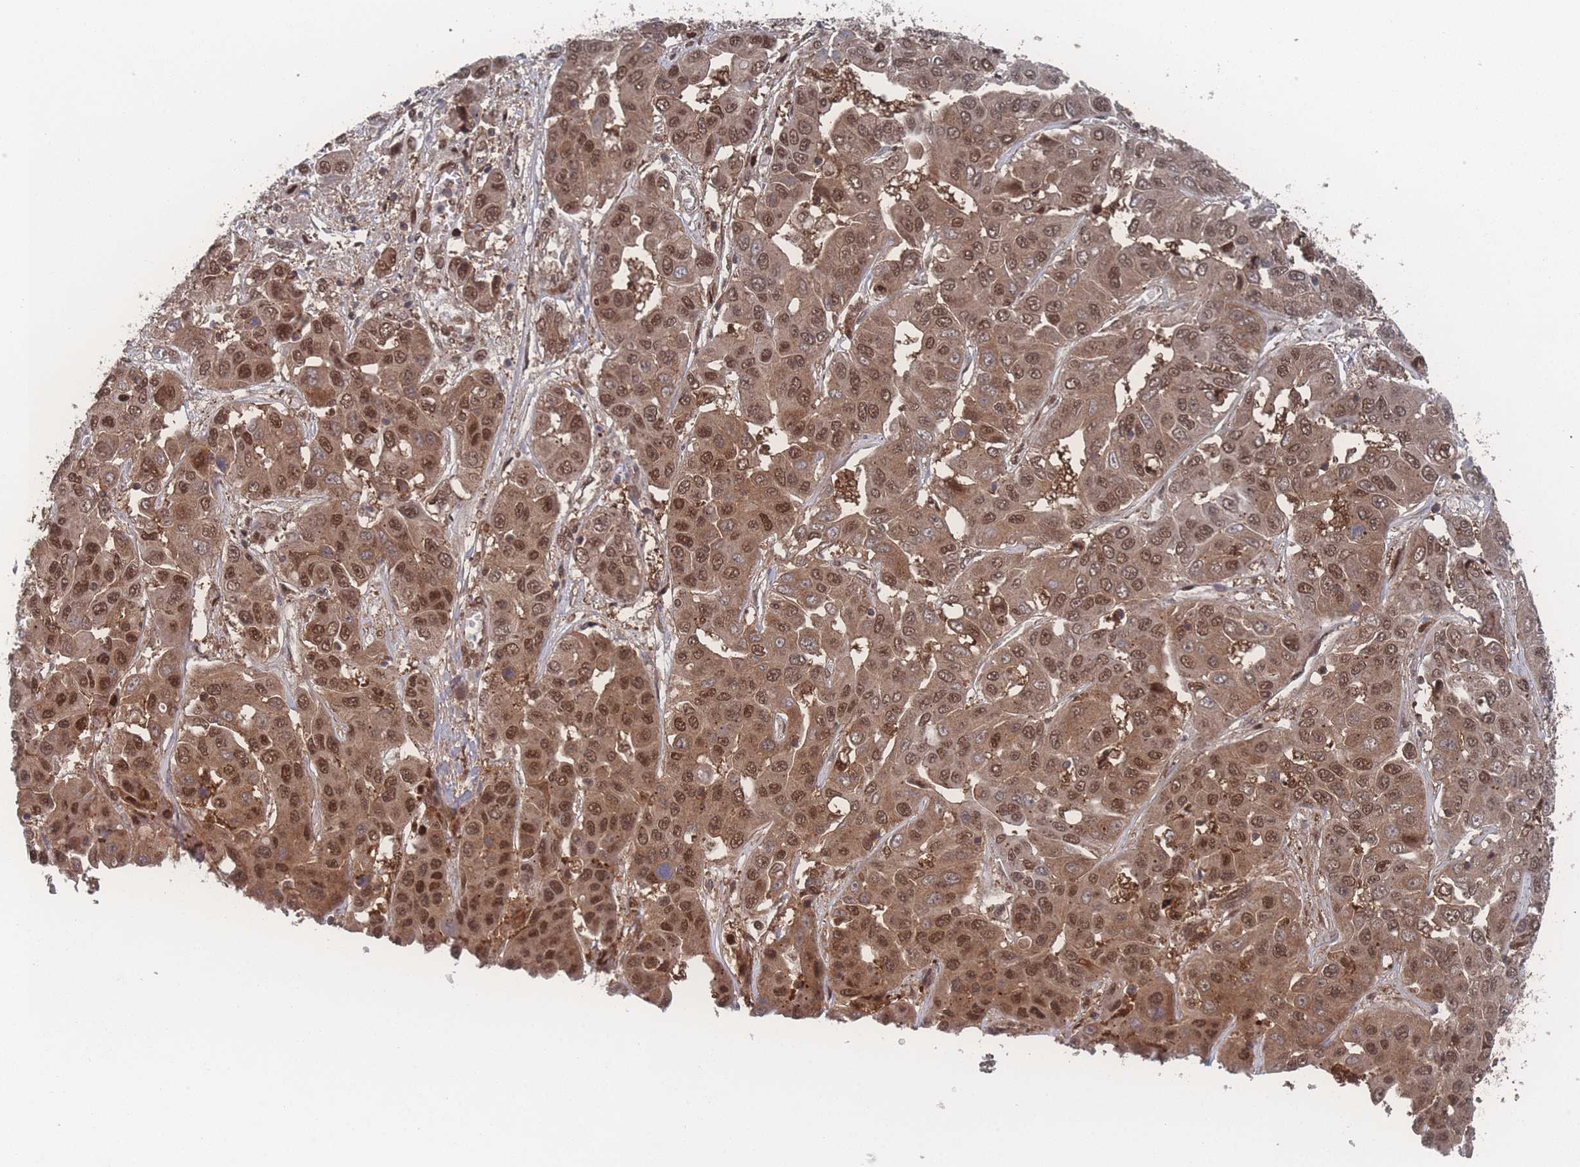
{"staining": {"intensity": "moderate", "quantity": ">75%", "location": "cytoplasmic/membranous,nuclear"}, "tissue": "liver cancer", "cell_type": "Tumor cells", "image_type": "cancer", "snomed": [{"axis": "morphology", "description": "Cholangiocarcinoma"}, {"axis": "topography", "description": "Liver"}], "caption": "A histopathology image showing moderate cytoplasmic/membranous and nuclear positivity in about >75% of tumor cells in liver cancer, as visualized by brown immunohistochemical staining.", "gene": "PSMA1", "patient": {"sex": "female", "age": 52}}